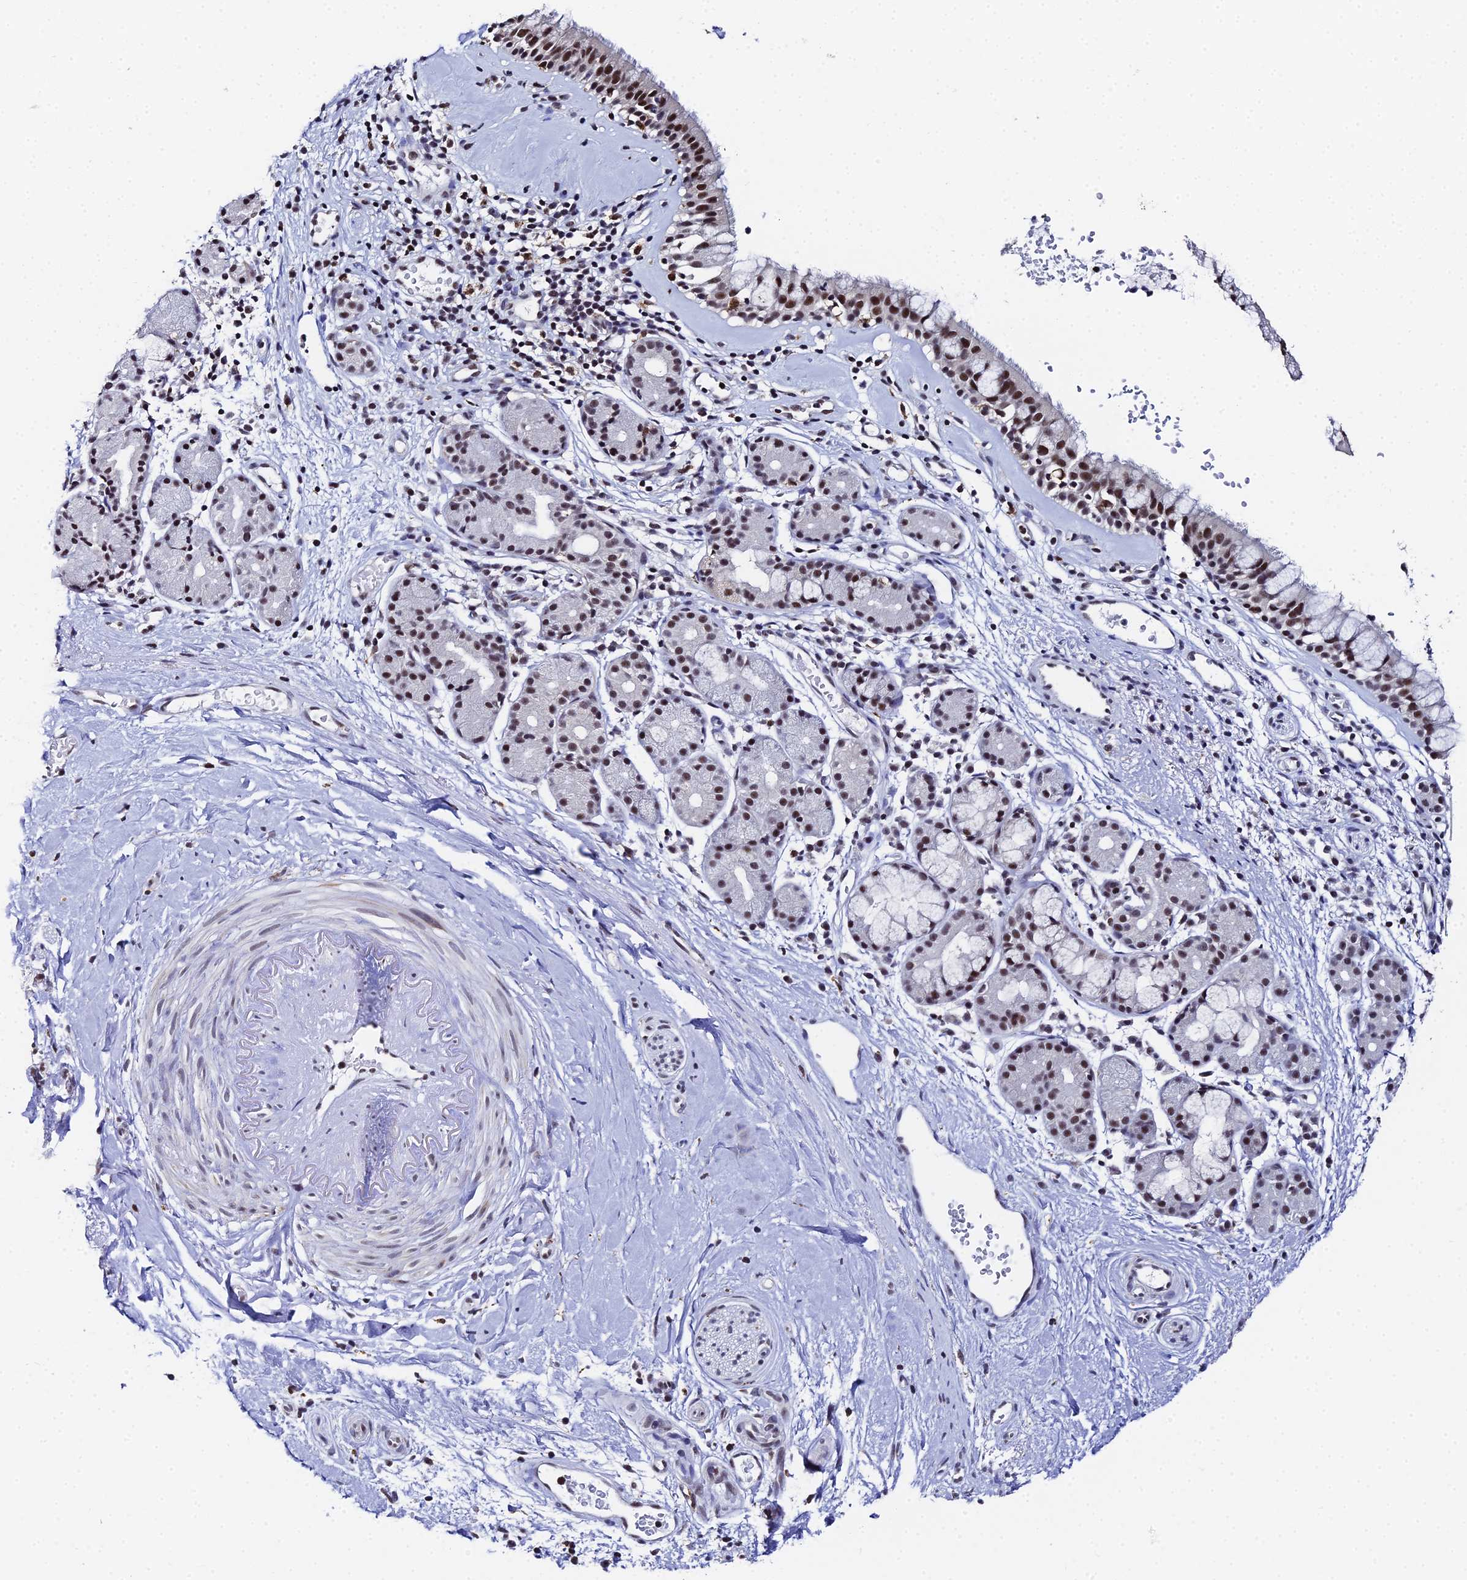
{"staining": {"intensity": "strong", "quantity": "25%-75%", "location": "nuclear"}, "tissue": "nasopharynx", "cell_type": "Respiratory epithelial cells", "image_type": "normal", "snomed": [{"axis": "morphology", "description": "Normal tissue, NOS"}, {"axis": "topography", "description": "Nasopharynx"}], "caption": "Immunohistochemical staining of normal nasopharynx reveals strong nuclear protein positivity in about 25%-75% of respiratory epithelial cells.", "gene": "MAGOHB", "patient": {"sex": "male", "age": 82}}